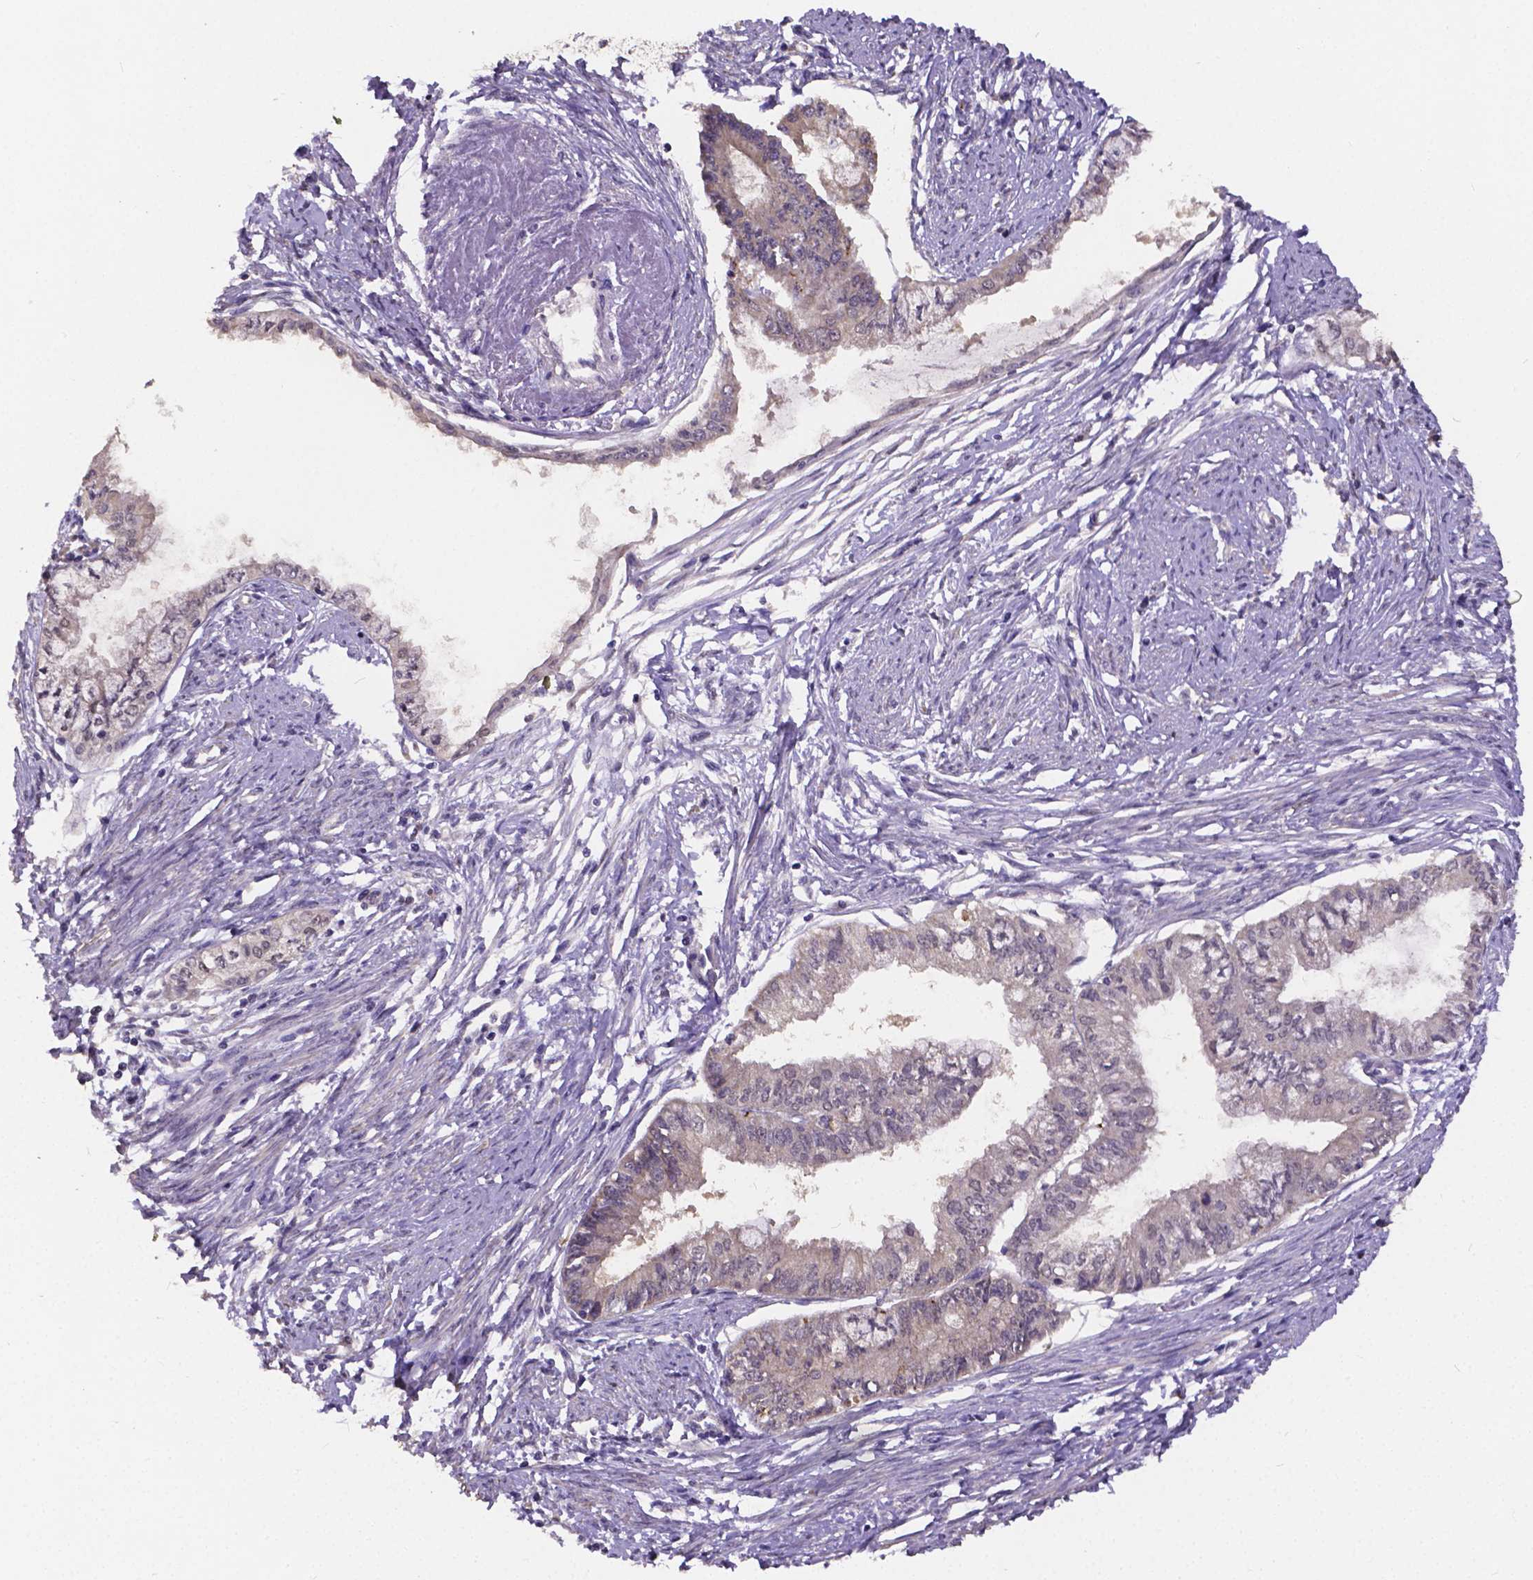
{"staining": {"intensity": "weak", "quantity": "<25%", "location": "cytoplasmic/membranous"}, "tissue": "endometrial cancer", "cell_type": "Tumor cells", "image_type": "cancer", "snomed": [{"axis": "morphology", "description": "Adenocarcinoma, NOS"}, {"axis": "topography", "description": "Endometrium"}], "caption": "Tumor cells show no significant protein staining in adenocarcinoma (endometrial).", "gene": "CTNNA2", "patient": {"sex": "female", "age": 76}}